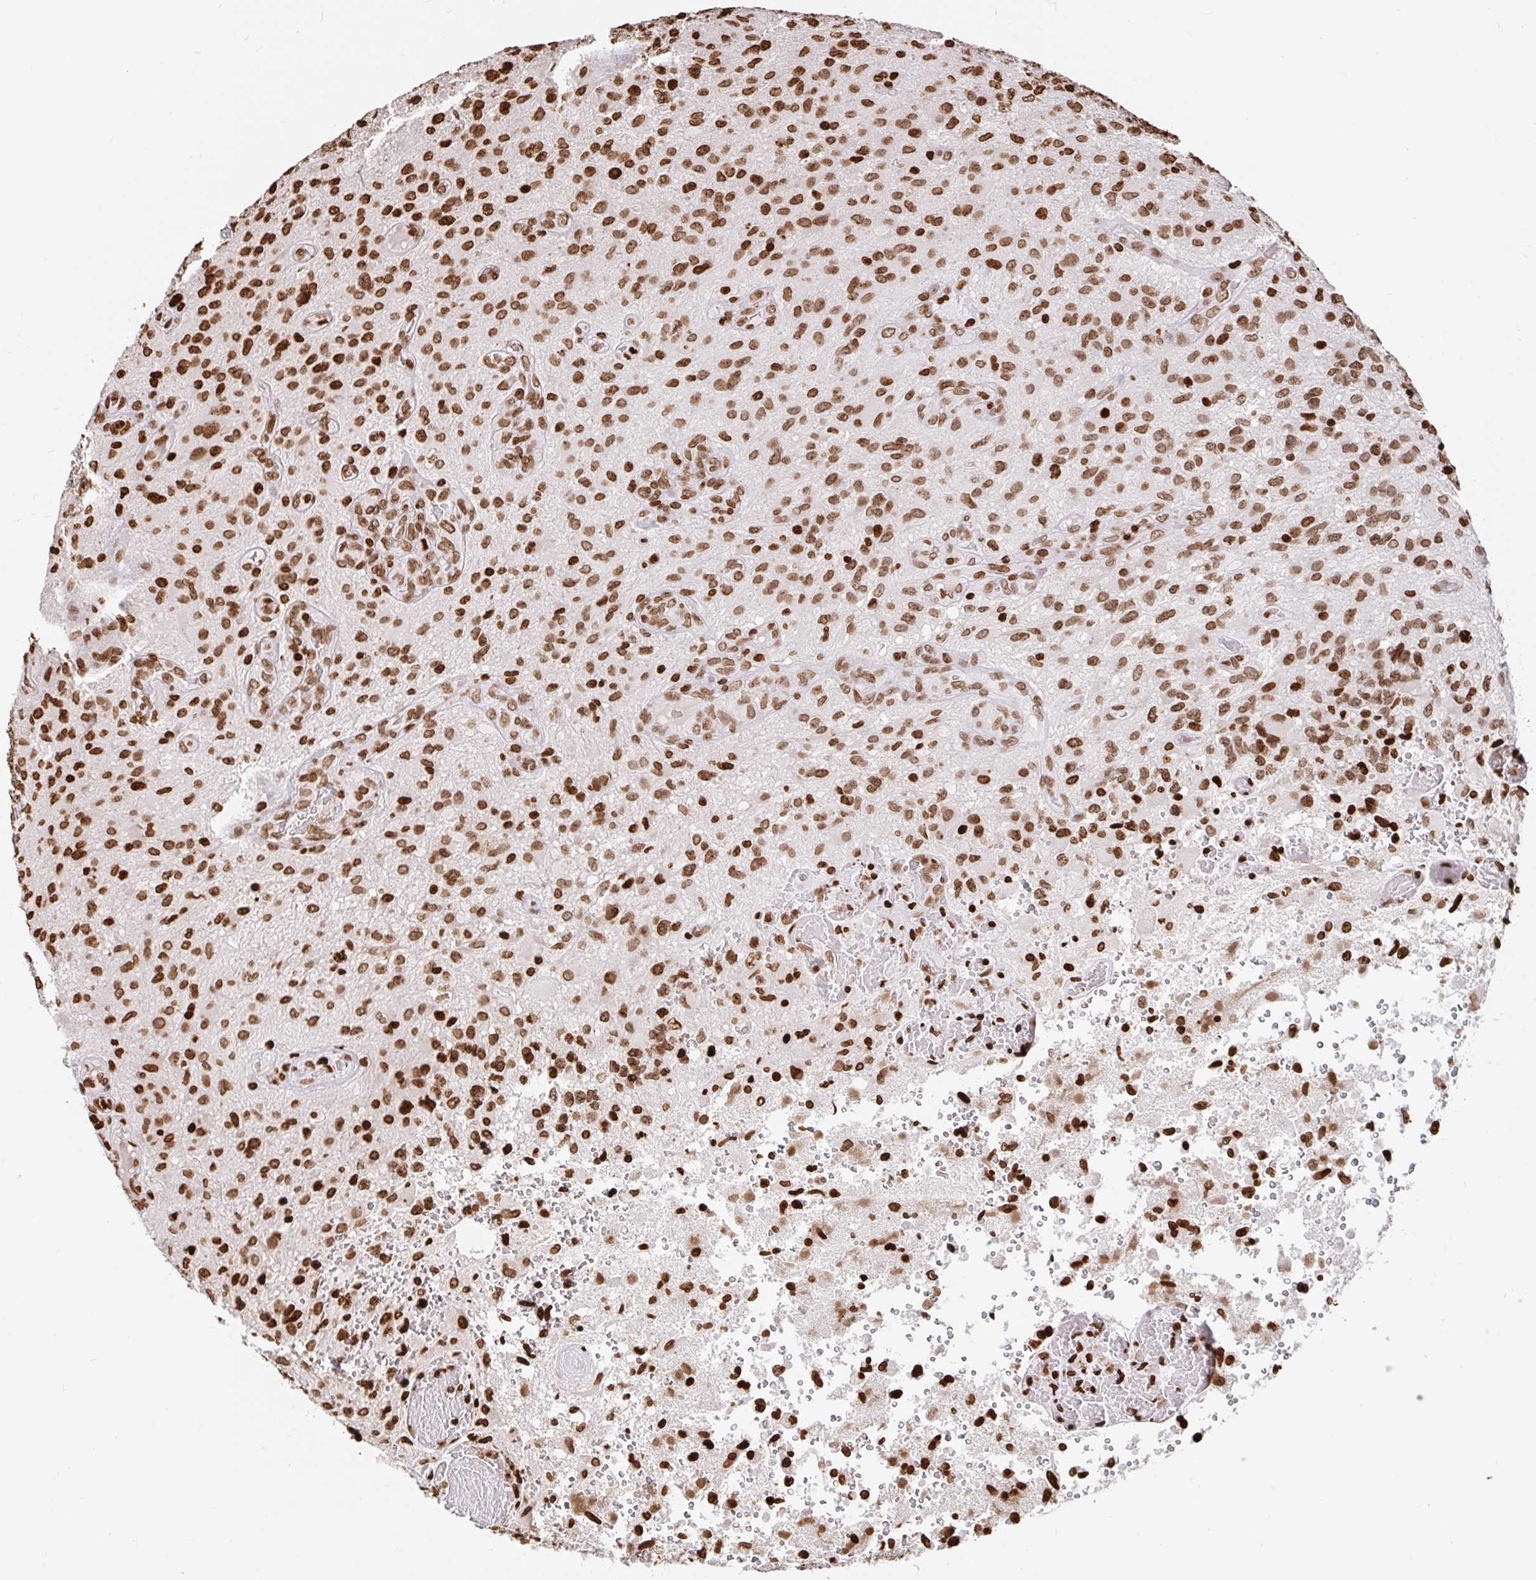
{"staining": {"intensity": "strong", "quantity": ">75%", "location": "nuclear"}, "tissue": "glioma", "cell_type": "Tumor cells", "image_type": "cancer", "snomed": [{"axis": "morphology", "description": "Glioma, malignant, High grade"}, {"axis": "topography", "description": "Brain"}], "caption": "Brown immunohistochemical staining in malignant glioma (high-grade) reveals strong nuclear positivity in approximately >75% of tumor cells. Using DAB (brown) and hematoxylin (blue) stains, captured at high magnification using brightfield microscopy.", "gene": "H2BC5", "patient": {"sex": "male", "age": 53}}